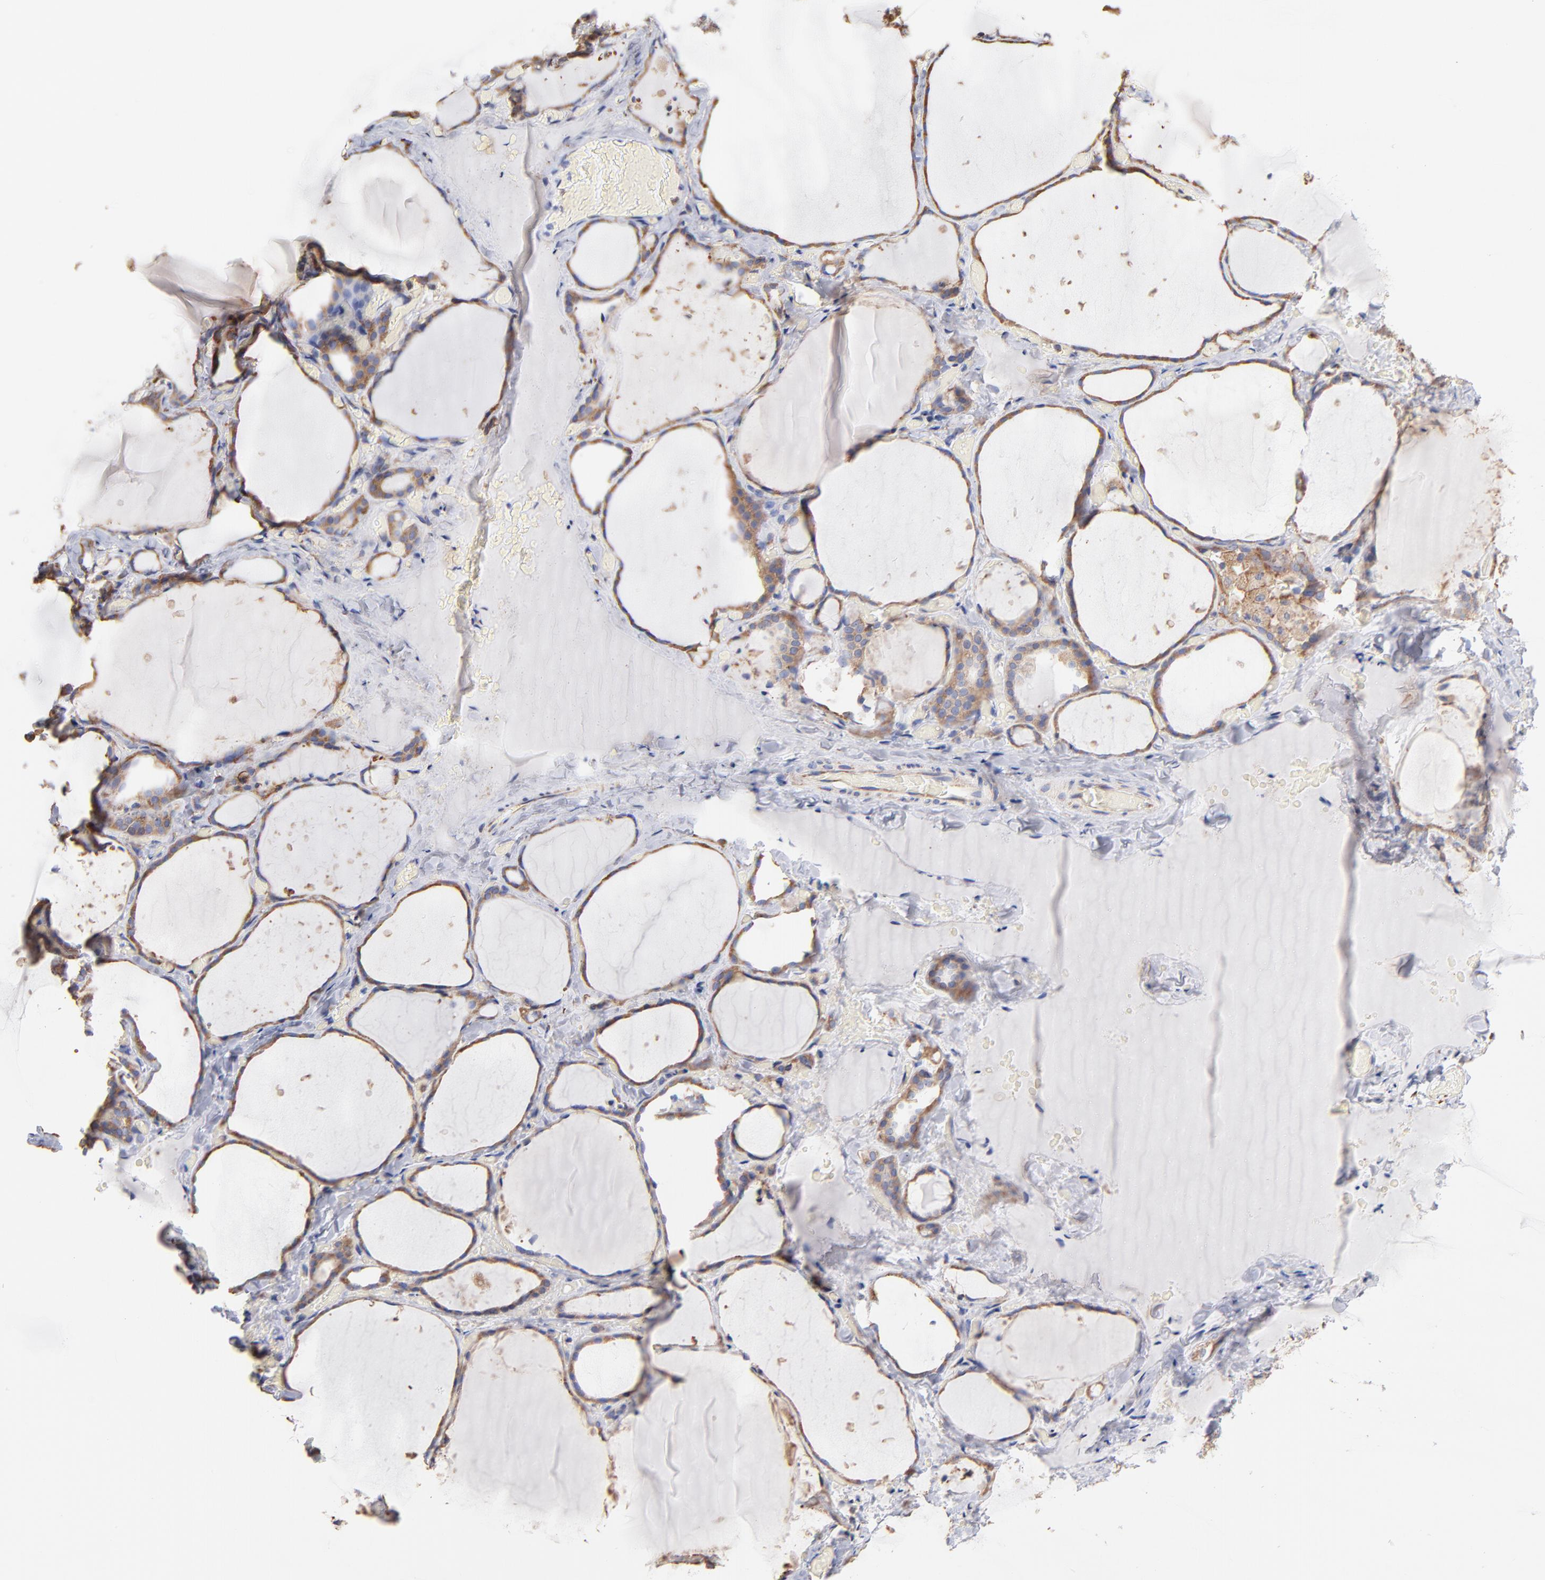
{"staining": {"intensity": "moderate", "quantity": ">75%", "location": "cytoplasmic/membranous"}, "tissue": "thyroid gland", "cell_type": "Glandular cells", "image_type": "normal", "snomed": [{"axis": "morphology", "description": "Normal tissue, NOS"}, {"axis": "topography", "description": "Thyroid gland"}], "caption": "DAB immunohistochemical staining of unremarkable human thyroid gland reveals moderate cytoplasmic/membranous protein positivity in about >75% of glandular cells.", "gene": "RPL9", "patient": {"sex": "female", "age": 22}}